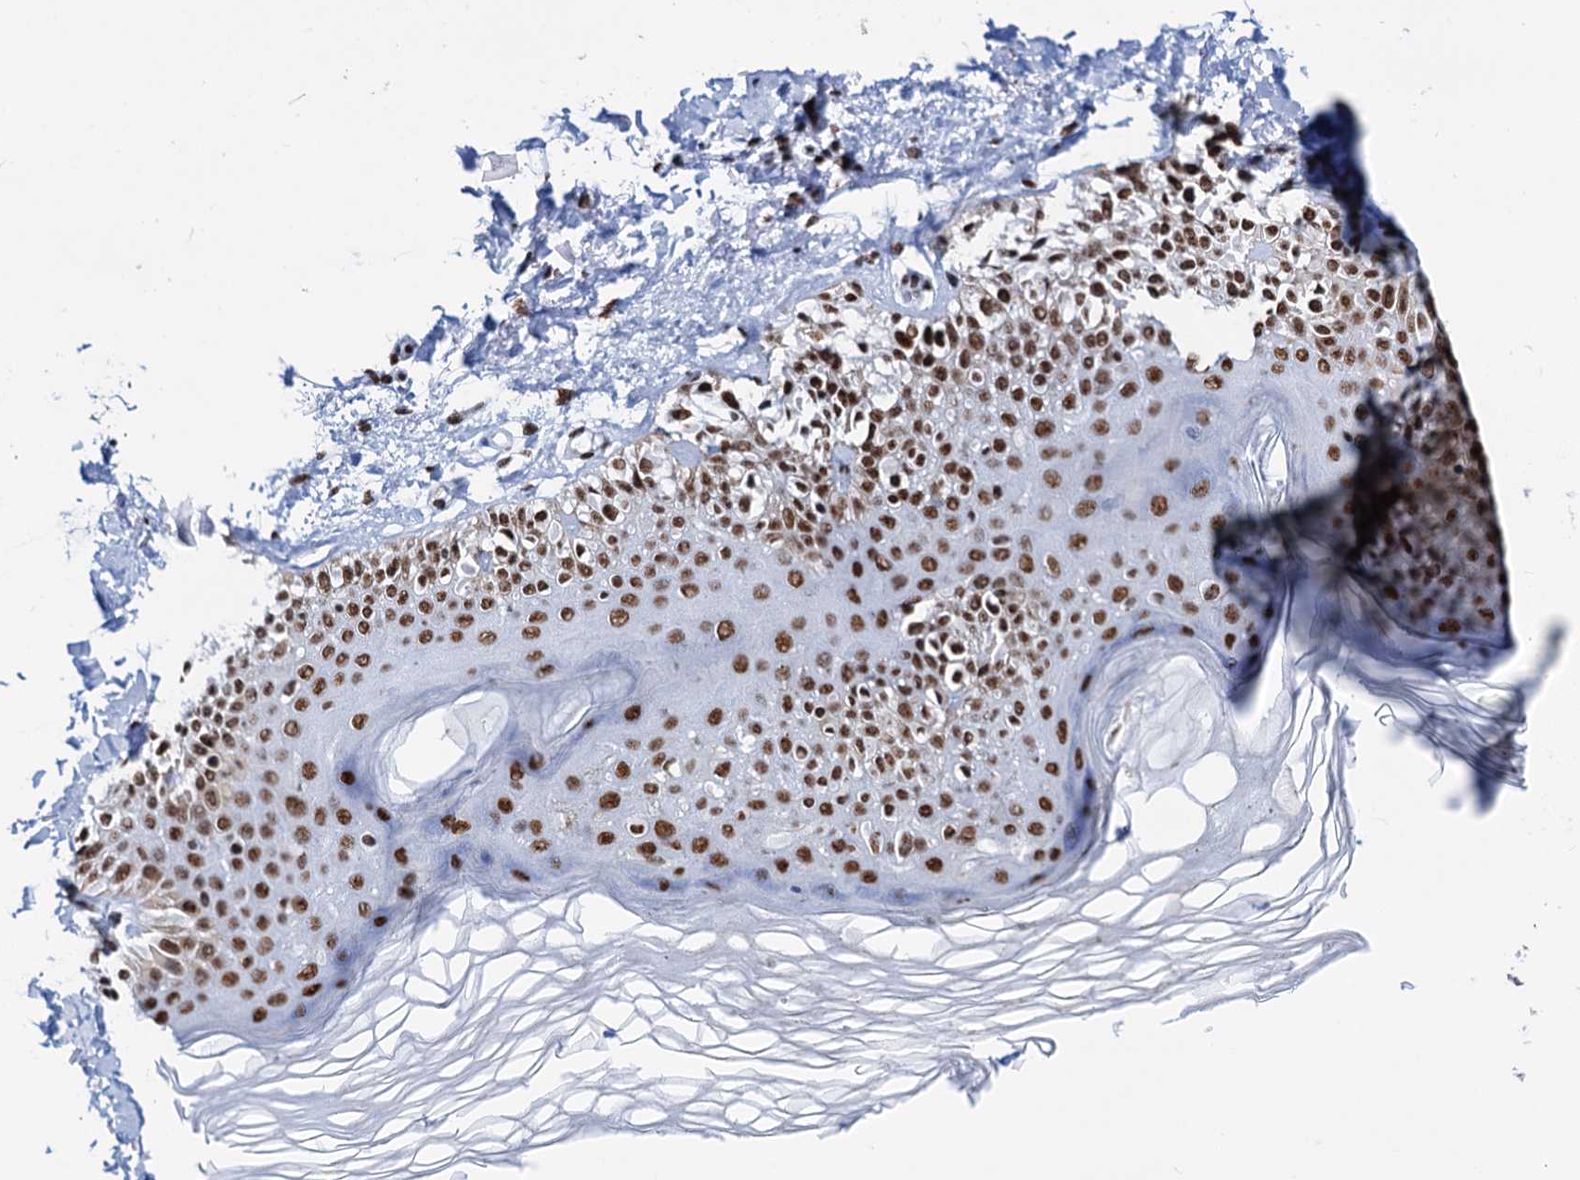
{"staining": {"intensity": "moderate", "quantity": ">75%", "location": "nuclear"}, "tissue": "melanoma", "cell_type": "Tumor cells", "image_type": "cancer", "snomed": [{"axis": "morphology", "description": "Malignant melanoma, NOS"}, {"axis": "topography", "description": "Skin"}], "caption": "An image of malignant melanoma stained for a protein displays moderate nuclear brown staining in tumor cells.", "gene": "SLTM", "patient": {"sex": "female", "age": 50}}